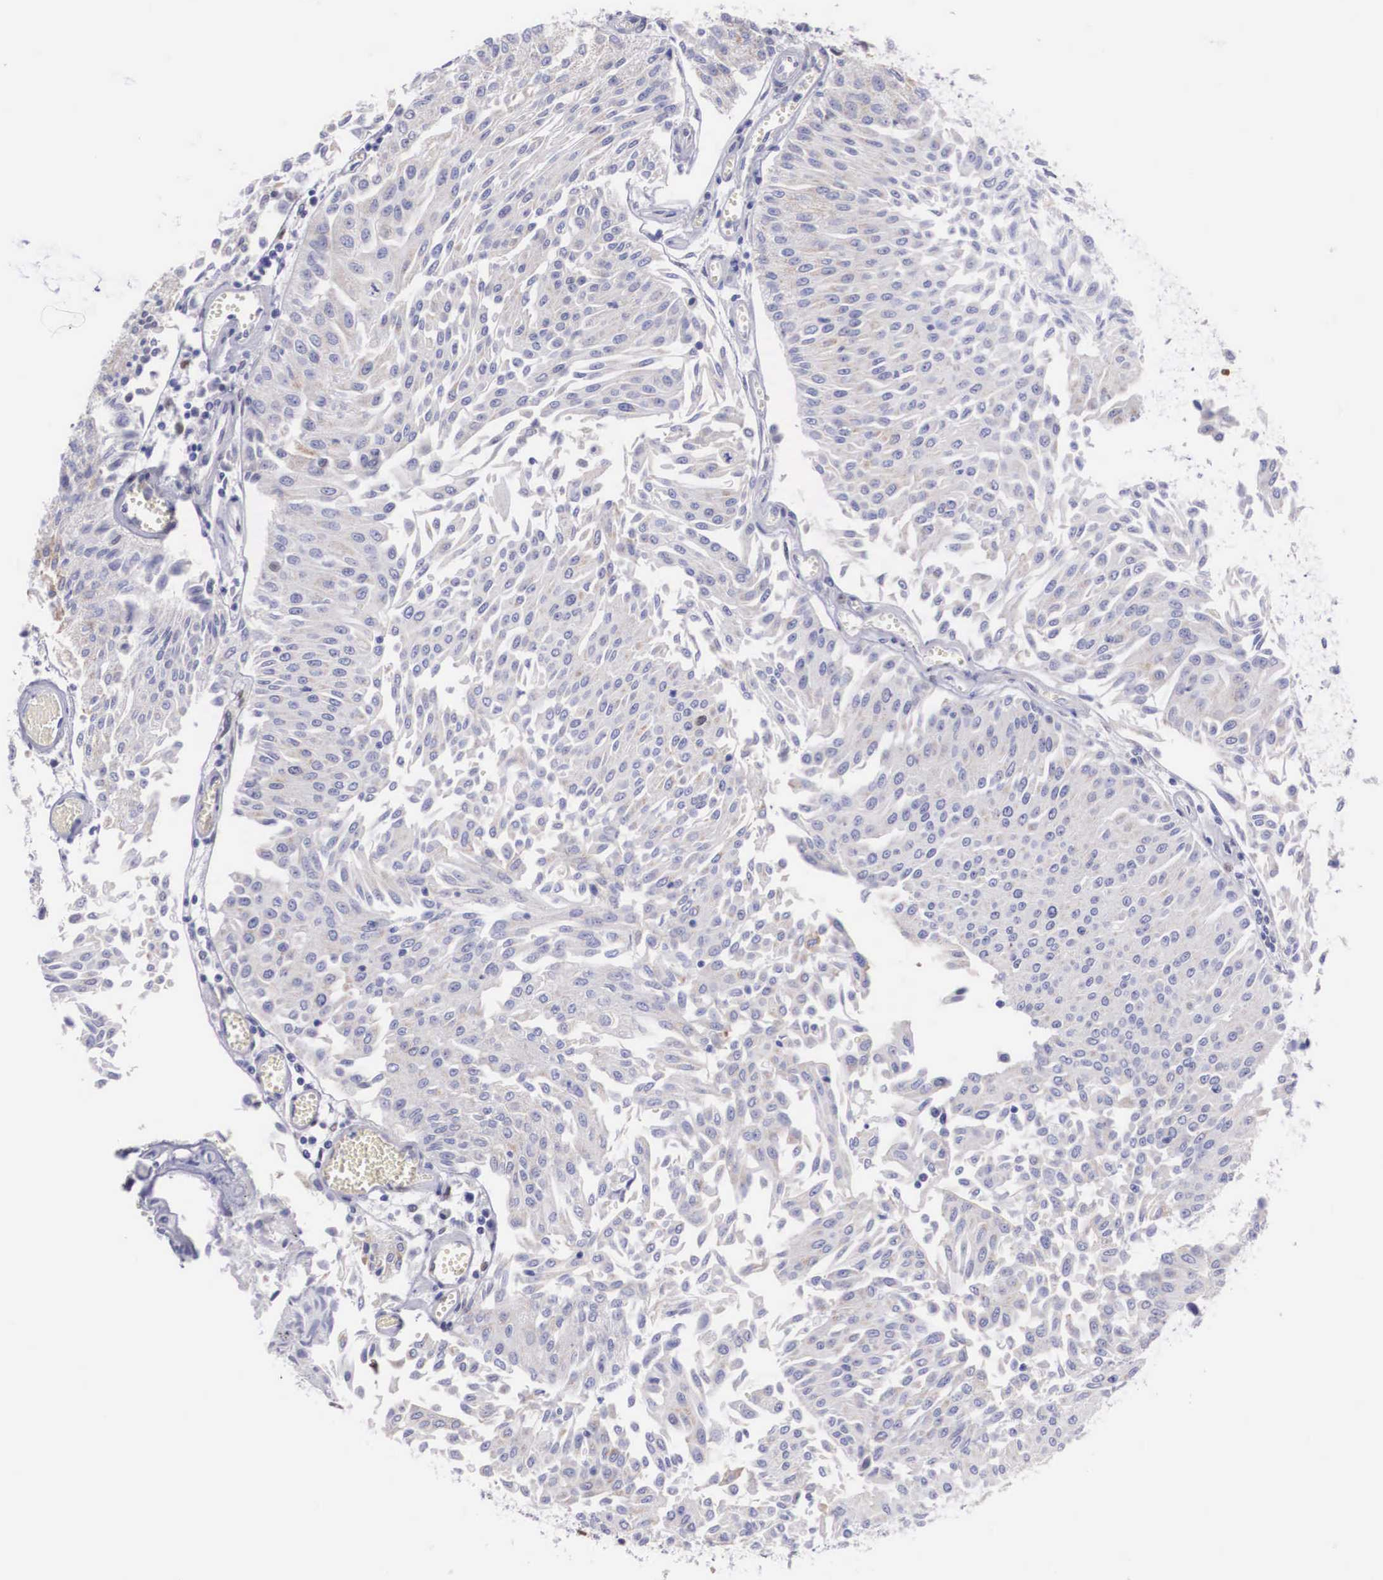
{"staining": {"intensity": "weak", "quantity": "<25%", "location": "nuclear"}, "tissue": "urothelial cancer", "cell_type": "Tumor cells", "image_type": "cancer", "snomed": [{"axis": "morphology", "description": "Urothelial carcinoma, Low grade"}, {"axis": "topography", "description": "Urinary bladder"}], "caption": "This is an IHC histopathology image of low-grade urothelial carcinoma. There is no staining in tumor cells.", "gene": "HMGN5", "patient": {"sex": "male", "age": 86}}